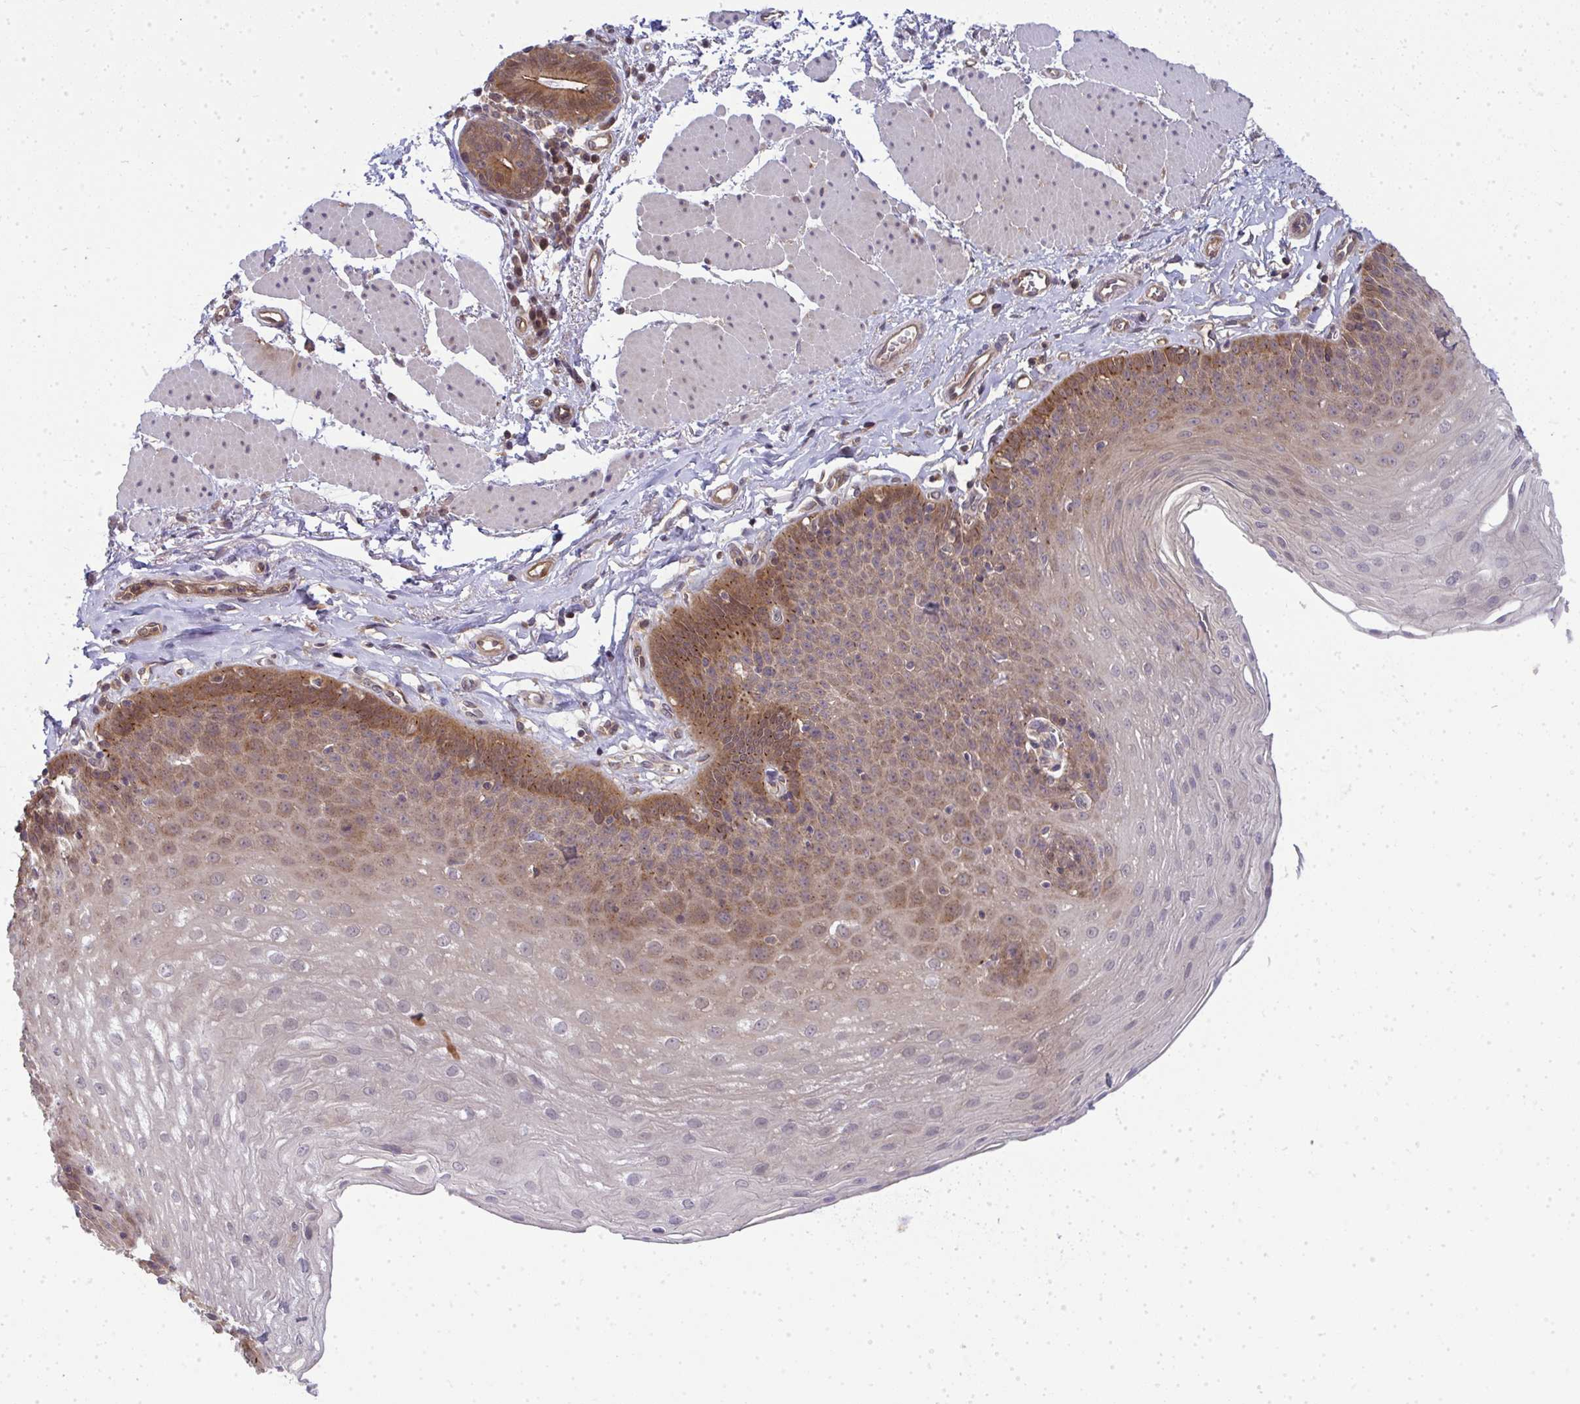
{"staining": {"intensity": "moderate", "quantity": ">75%", "location": "cytoplasmic/membranous"}, "tissue": "esophagus", "cell_type": "Squamous epithelial cells", "image_type": "normal", "snomed": [{"axis": "morphology", "description": "Normal tissue, NOS"}, {"axis": "topography", "description": "Esophagus"}], "caption": "About >75% of squamous epithelial cells in normal human esophagus display moderate cytoplasmic/membranous protein expression as visualized by brown immunohistochemical staining.", "gene": "HDHD2", "patient": {"sex": "female", "age": 81}}